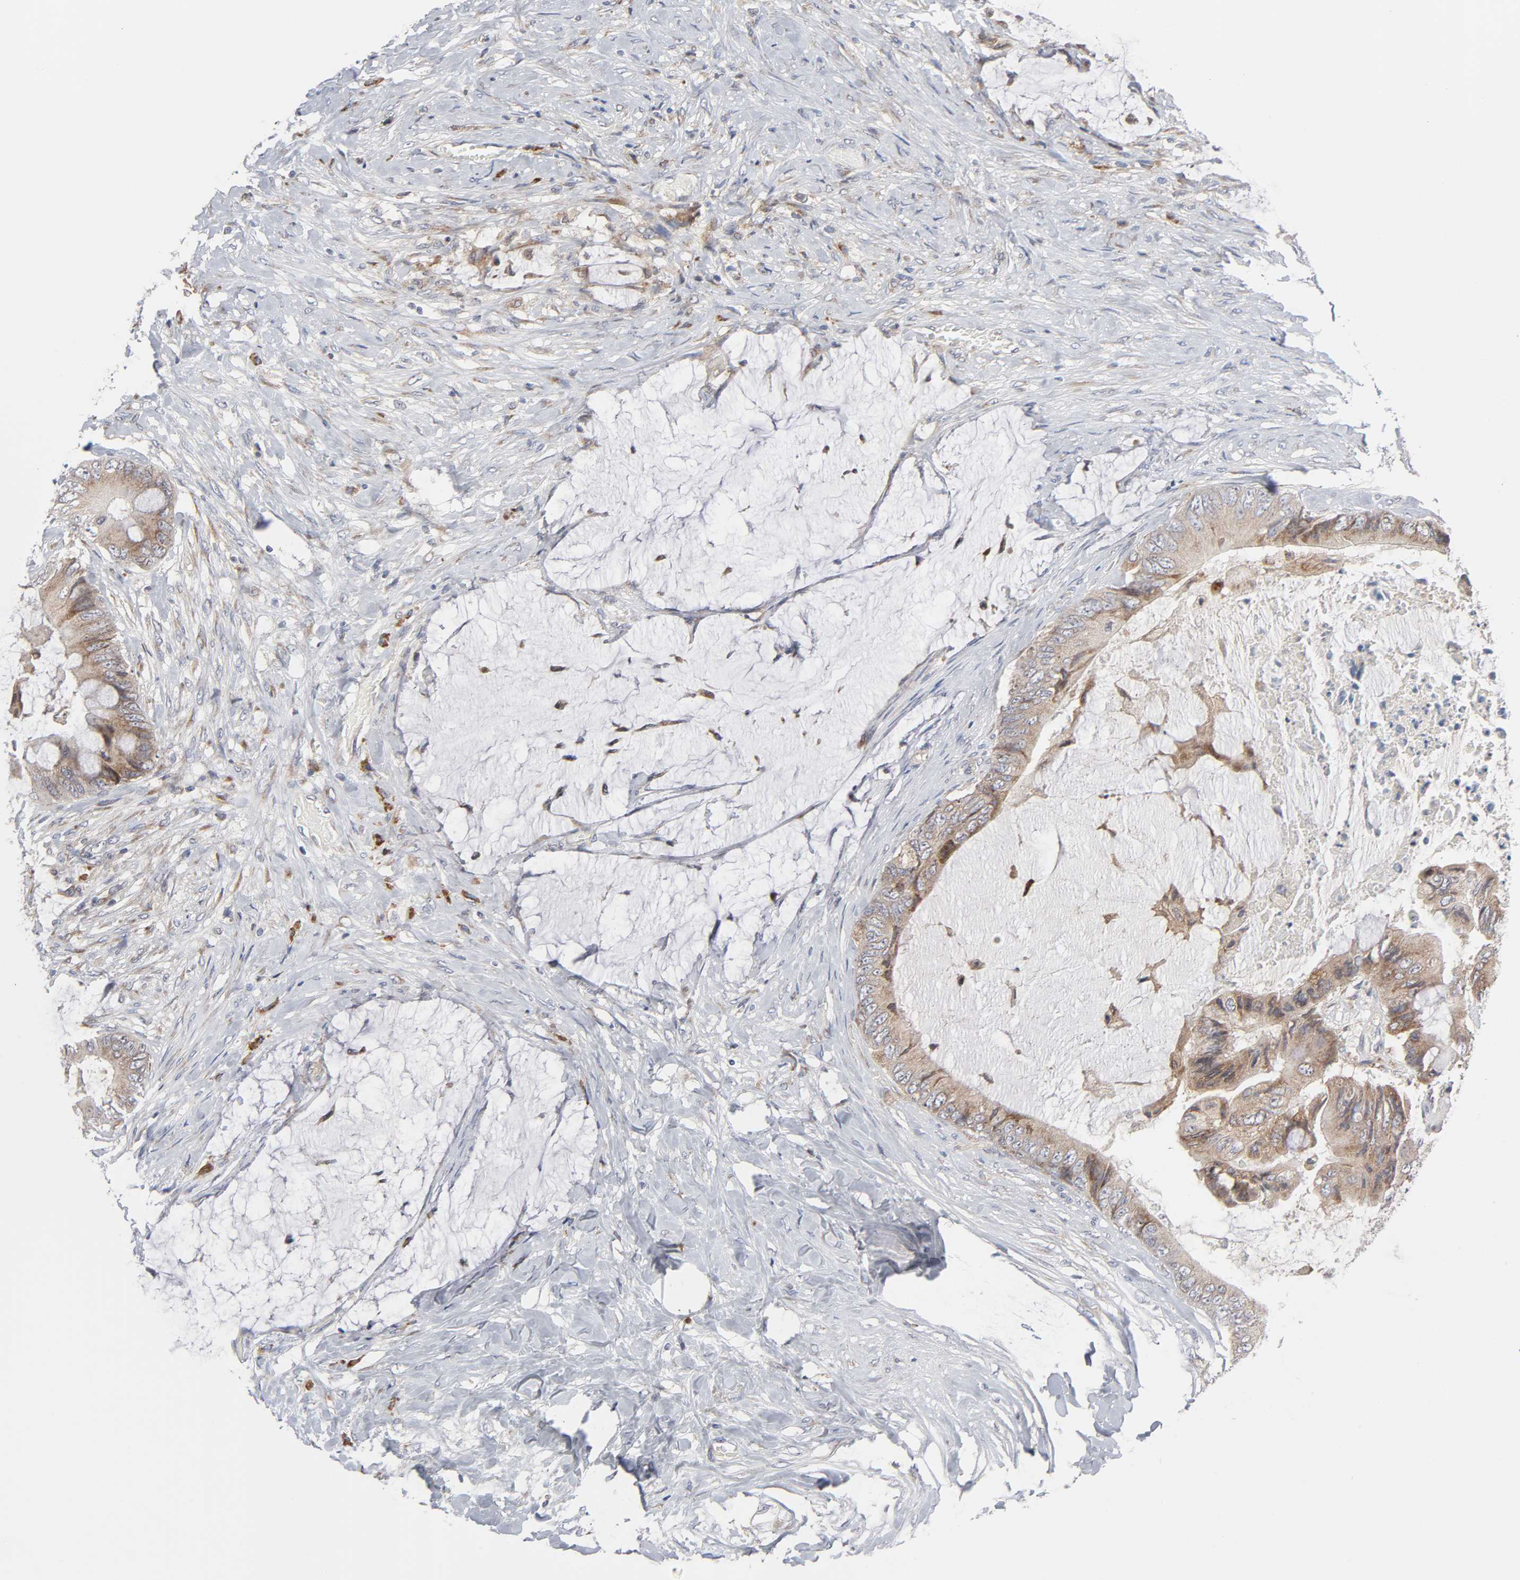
{"staining": {"intensity": "weak", "quantity": ">75%", "location": "cytoplasmic/membranous"}, "tissue": "colorectal cancer", "cell_type": "Tumor cells", "image_type": "cancer", "snomed": [{"axis": "morphology", "description": "Normal tissue, NOS"}, {"axis": "morphology", "description": "Adenocarcinoma, NOS"}, {"axis": "topography", "description": "Rectum"}, {"axis": "topography", "description": "Peripheral nerve tissue"}], "caption": "Immunohistochemistry (DAB (3,3'-diaminobenzidine)) staining of human colorectal cancer exhibits weak cytoplasmic/membranous protein staining in approximately >75% of tumor cells.", "gene": "IL4R", "patient": {"sex": "female", "age": 77}}